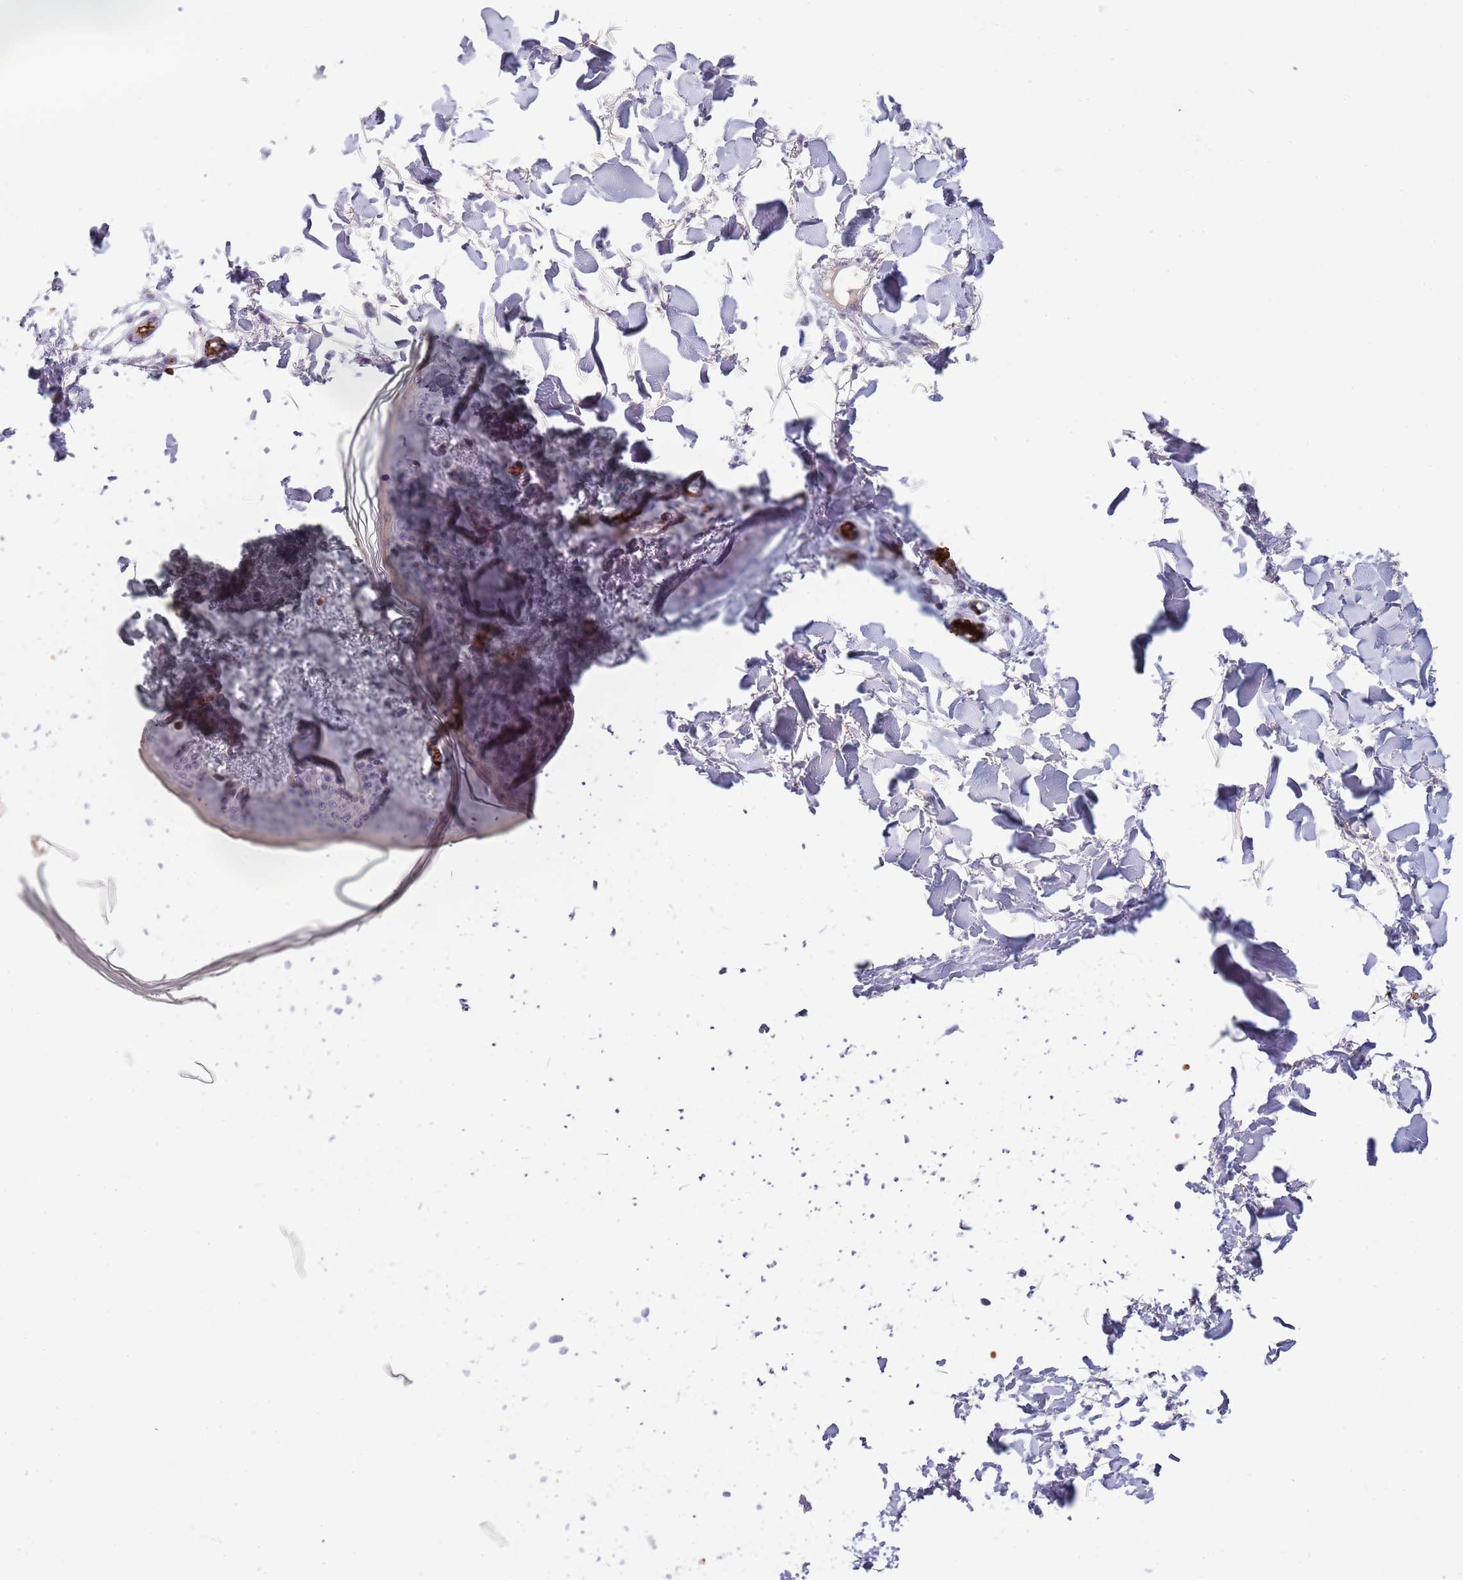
{"staining": {"intensity": "negative", "quantity": "none", "location": "none"}, "tissue": "skin", "cell_type": "Fibroblasts", "image_type": "normal", "snomed": [{"axis": "morphology", "description": "Normal tissue, NOS"}, {"axis": "topography", "description": "Skin"}], "caption": "Immunohistochemical staining of unremarkable human skin reveals no significant expression in fibroblasts.", "gene": "LYPD6B", "patient": {"sex": "female", "age": 34}}